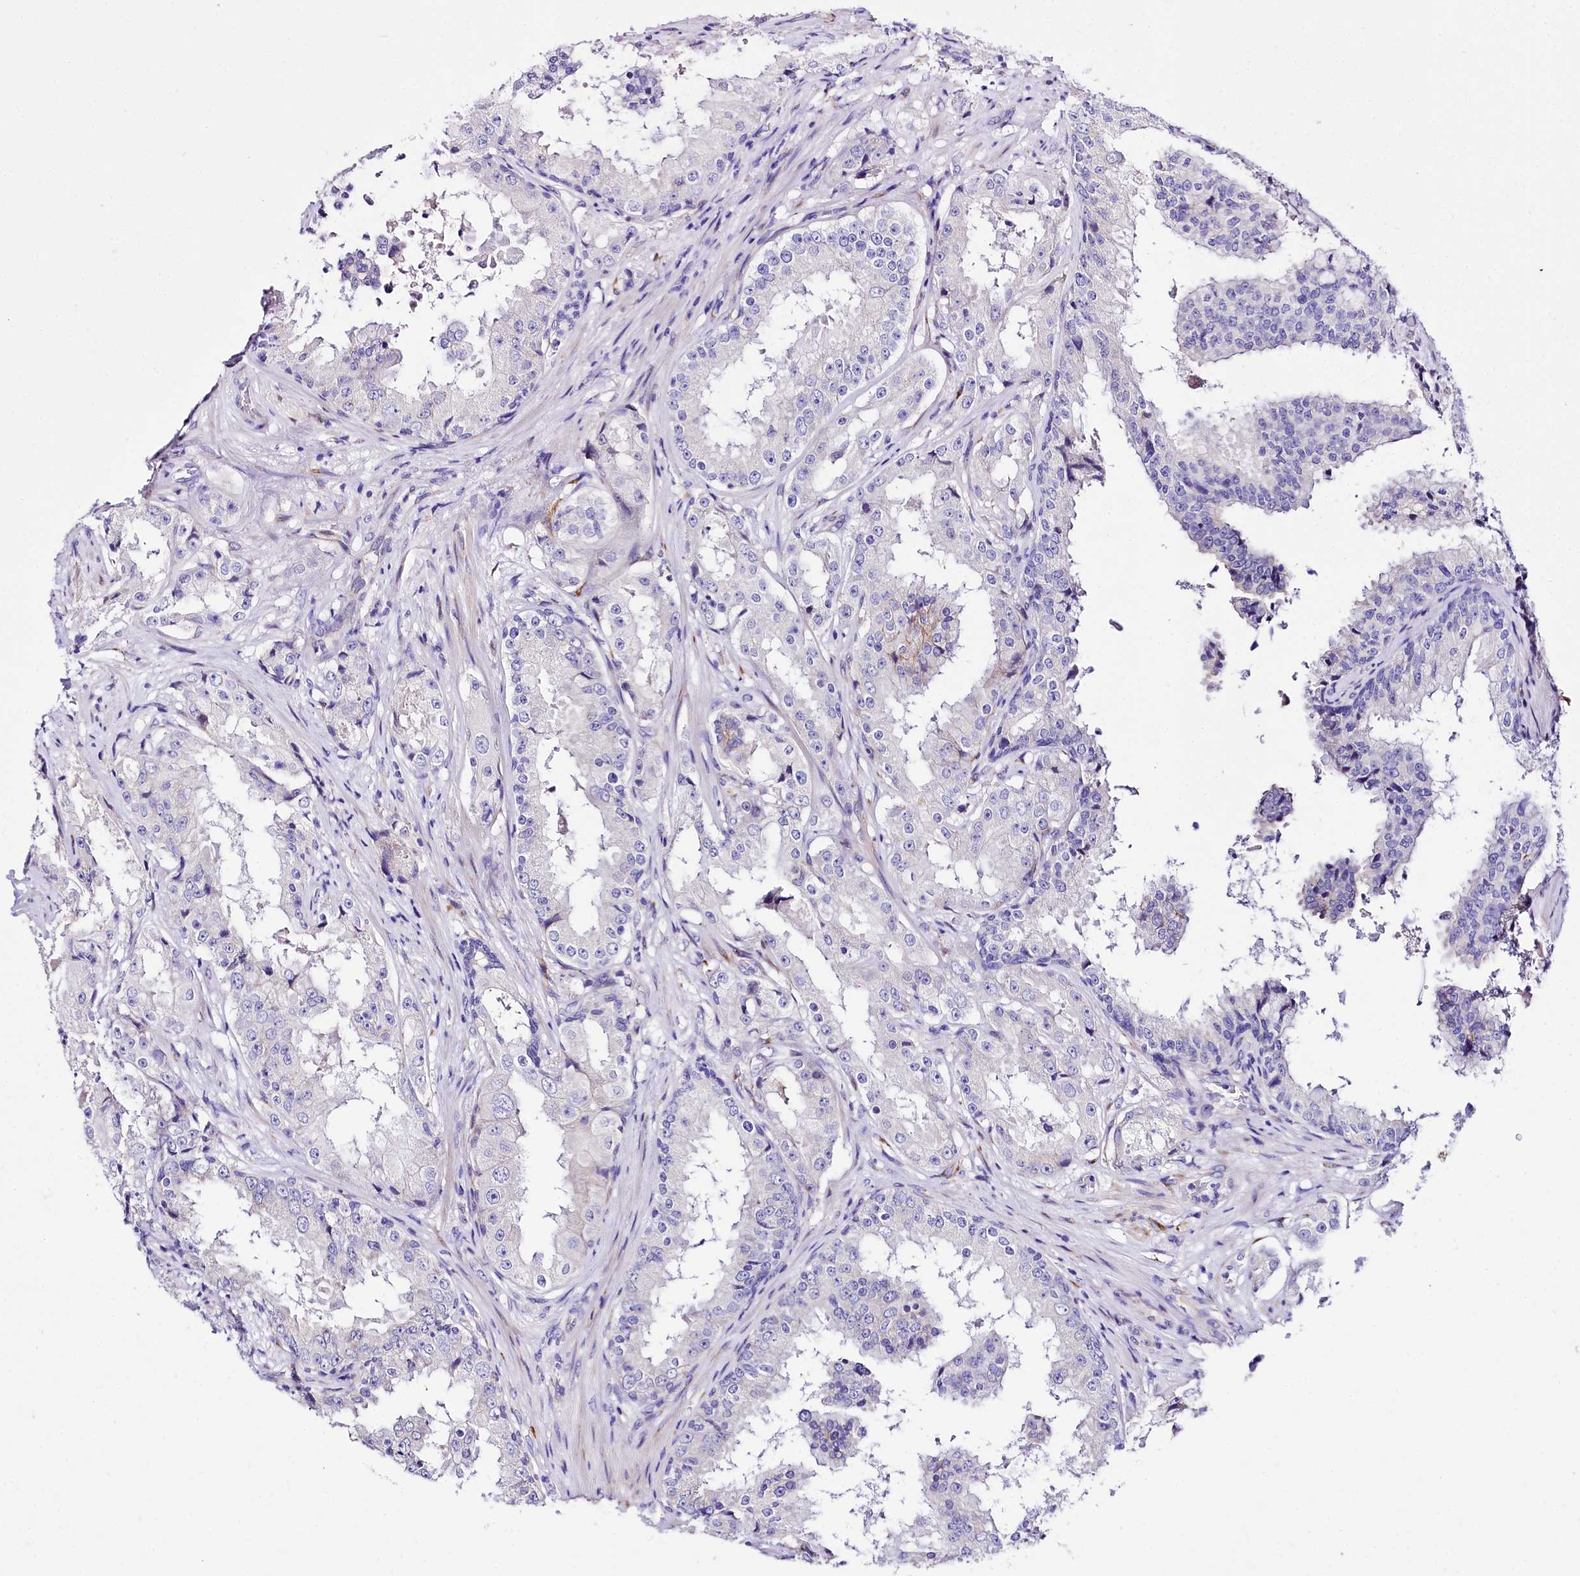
{"staining": {"intensity": "negative", "quantity": "none", "location": "none"}, "tissue": "prostate cancer", "cell_type": "Tumor cells", "image_type": "cancer", "snomed": [{"axis": "morphology", "description": "Adenocarcinoma, High grade"}, {"axis": "topography", "description": "Prostate"}], "caption": "There is no significant positivity in tumor cells of prostate cancer.", "gene": "A2ML1", "patient": {"sex": "male", "age": 73}}